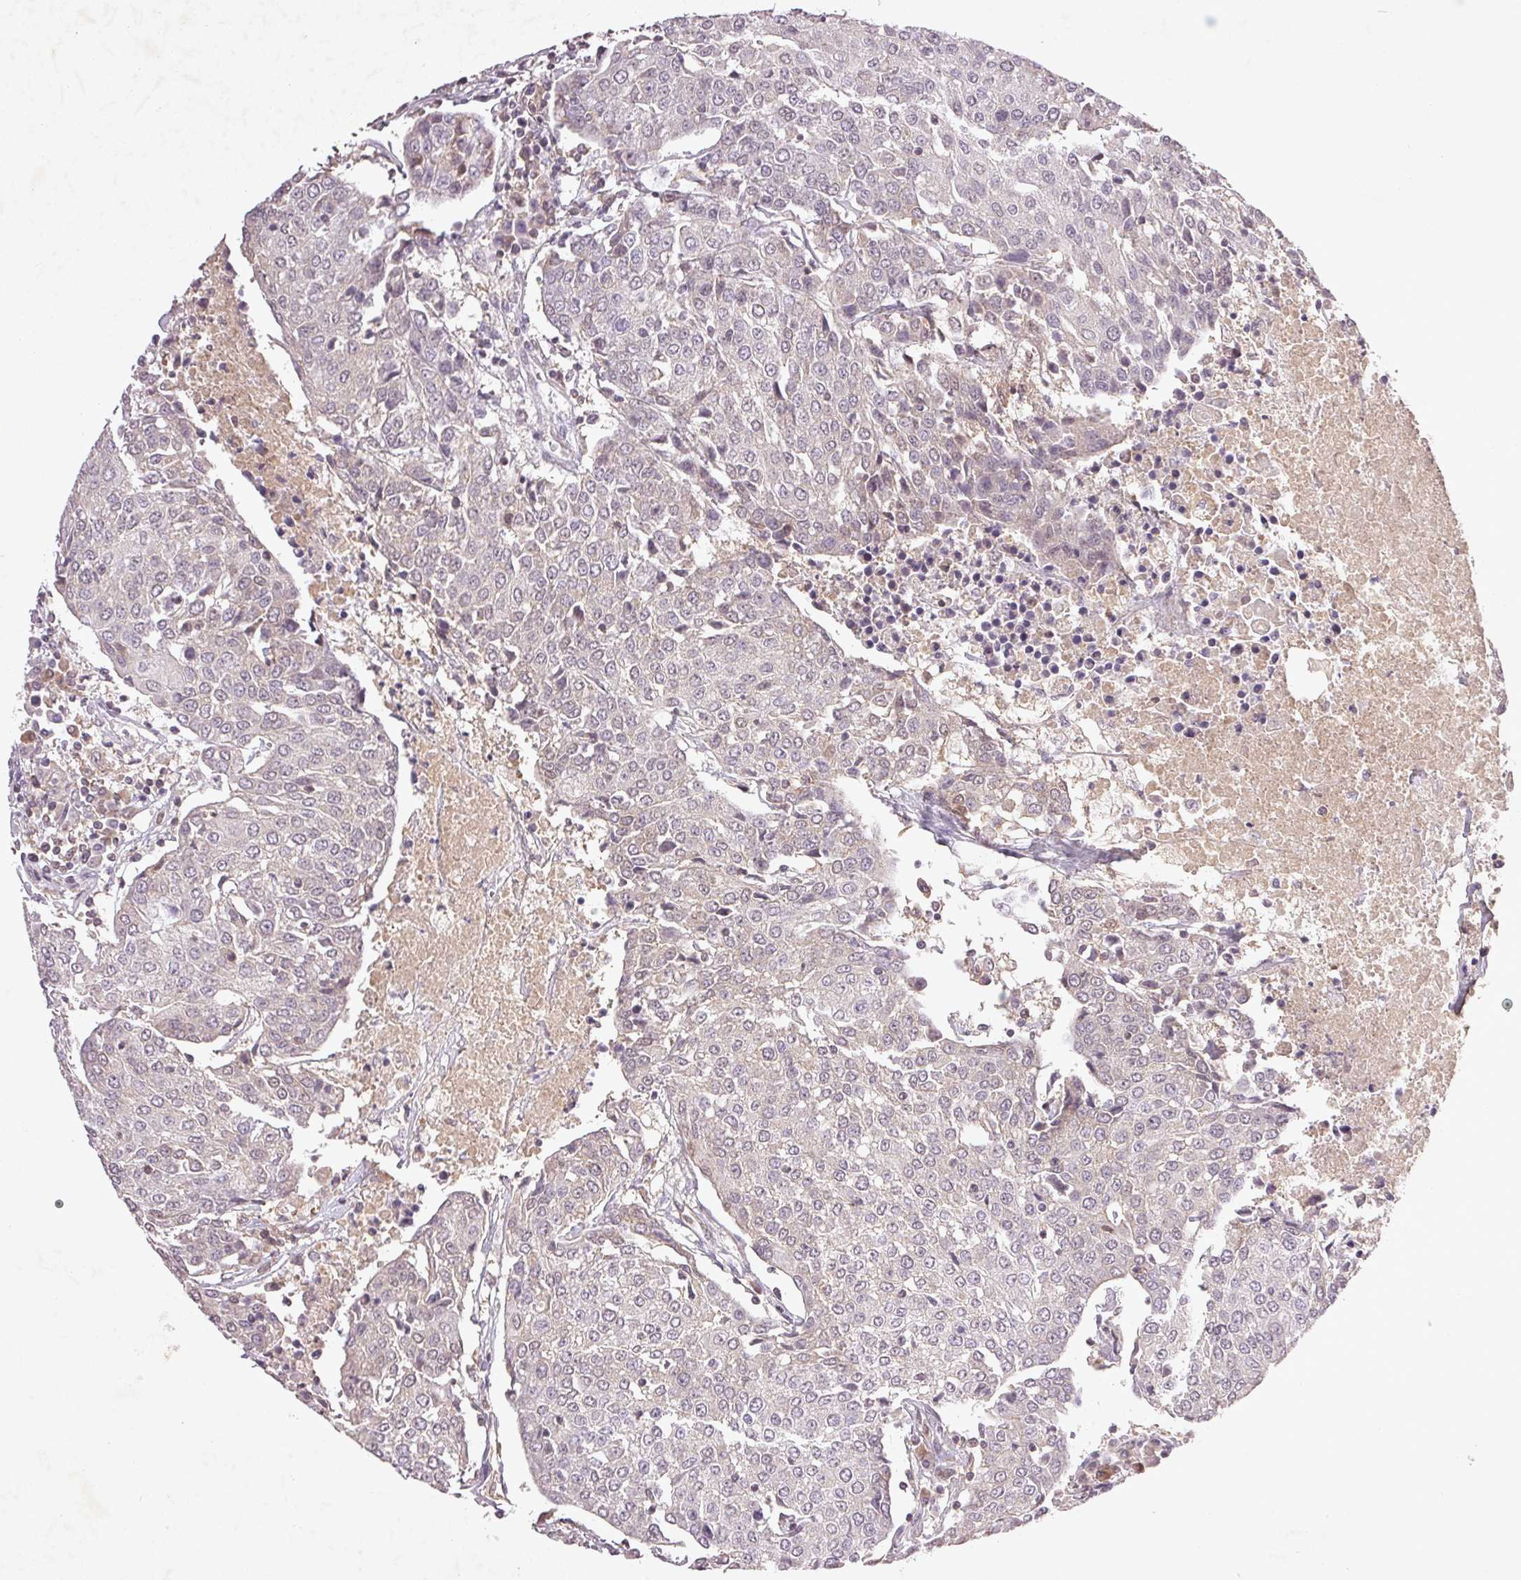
{"staining": {"intensity": "negative", "quantity": "none", "location": "none"}, "tissue": "urothelial cancer", "cell_type": "Tumor cells", "image_type": "cancer", "snomed": [{"axis": "morphology", "description": "Urothelial carcinoma, High grade"}, {"axis": "topography", "description": "Urinary bladder"}], "caption": "High magnification brightfield microscopy of high-grade urothelial carcinoma stained with DAB (3,3'-diaminobenzidine) (brown) and counterstained with hematoxylin (blue): tumor cells show no significant staining. Brightfield microscopy of immunohistochemistry (IHC) stained with DAB (brown) and hematoxylin (blue), captured at high magnification.", "gene": "FAM168B", "patient": {"sex": "female", "age": 85}}